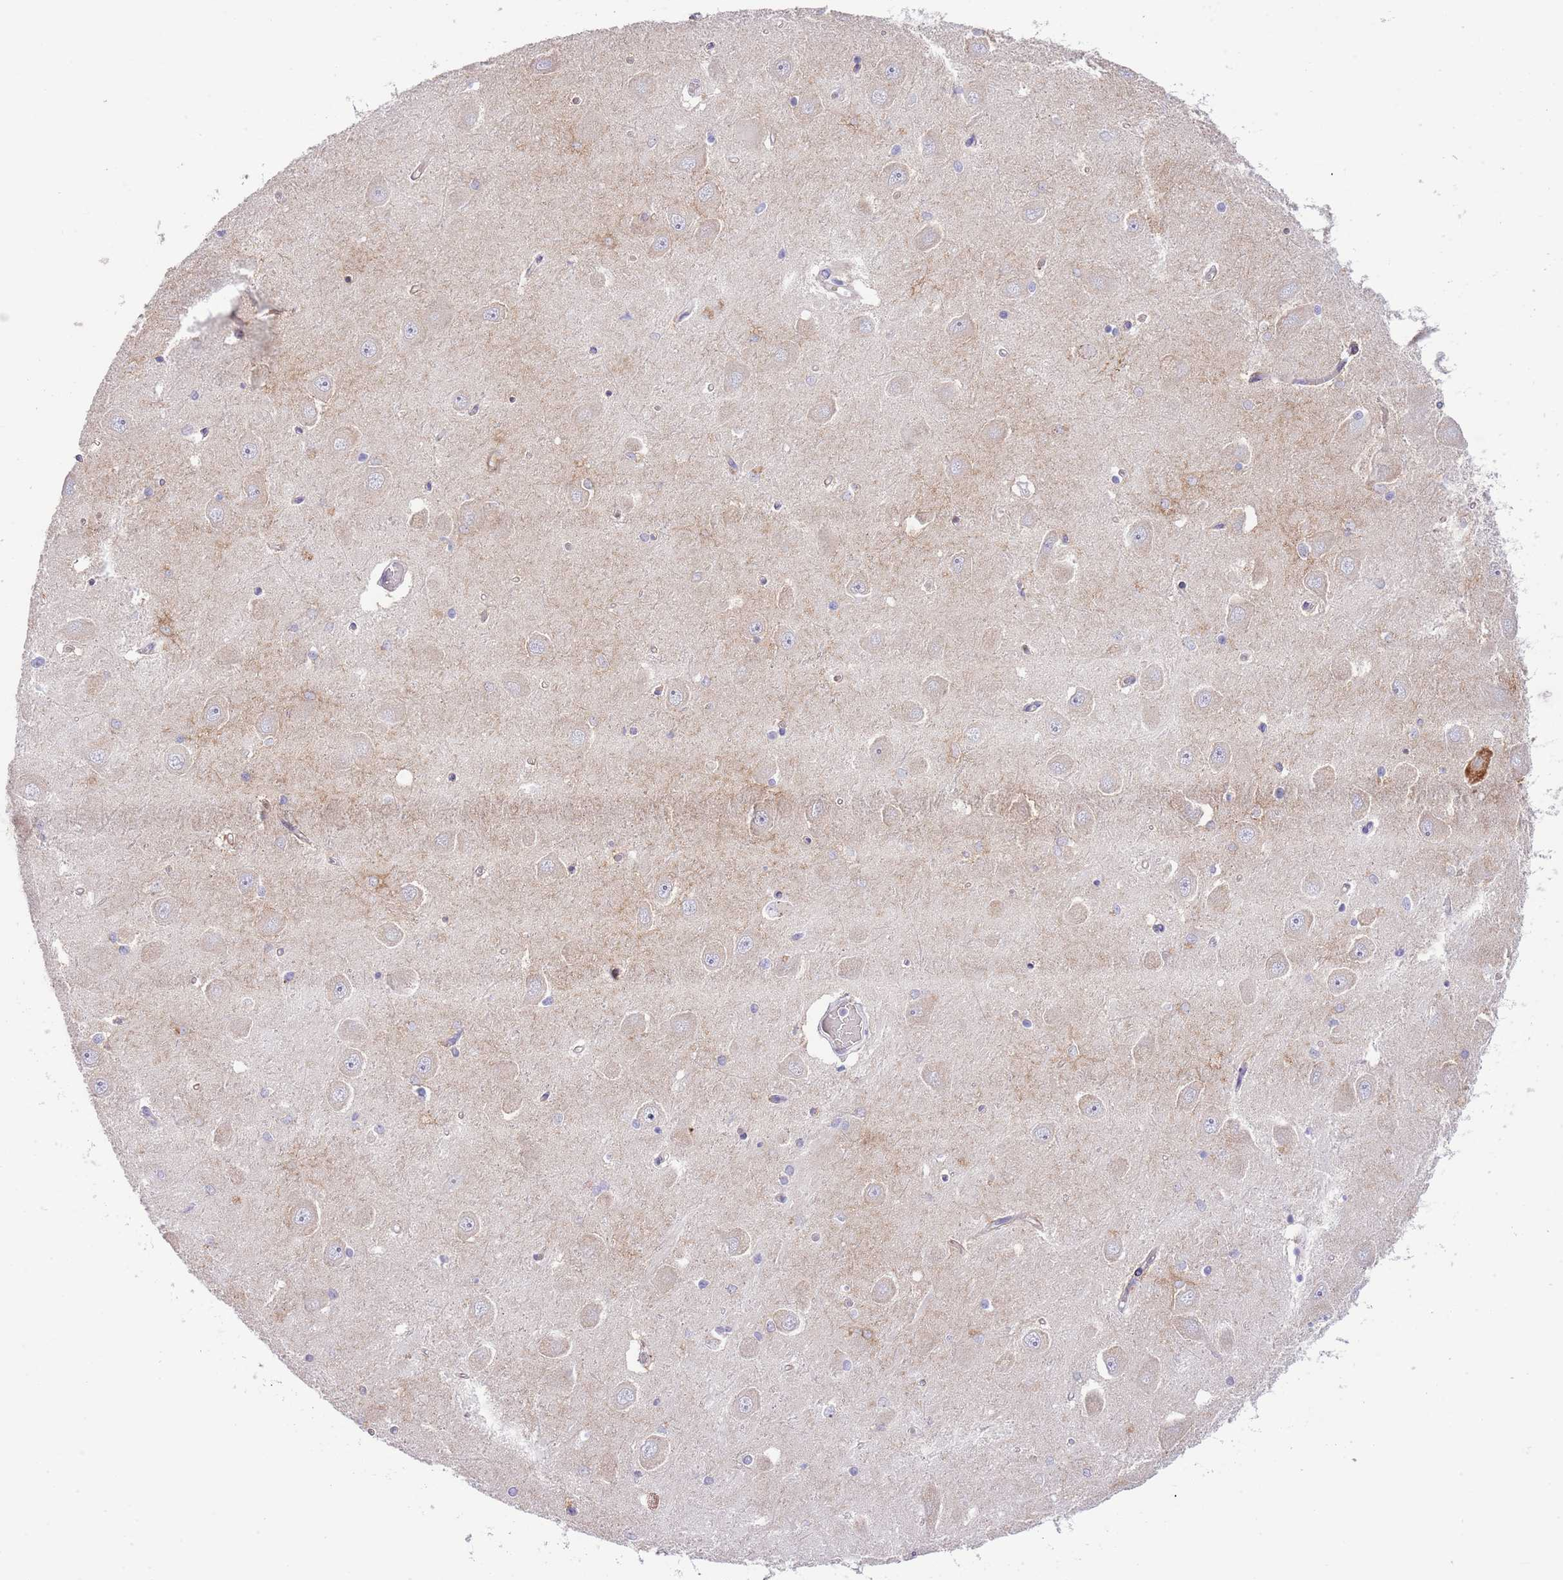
{"staining": {"intensity": "negative", "quantity": "none", "location": "none"}, "tissue": "hippocampus", "cell_type": "Glial cells", "image_type": "normal", "snomed": [{"axis": "morphology", "description": "Normal tissue, NOS"}, {"axis": "topography", "description": "Hippocampus"}], "caption": "Hippocampus stained for a protein using immunohistochemistry (IHC) reveals no positivity glial cells.", "gene": "ABHD17A", "patient": {"sex": "male", "age": 45}}